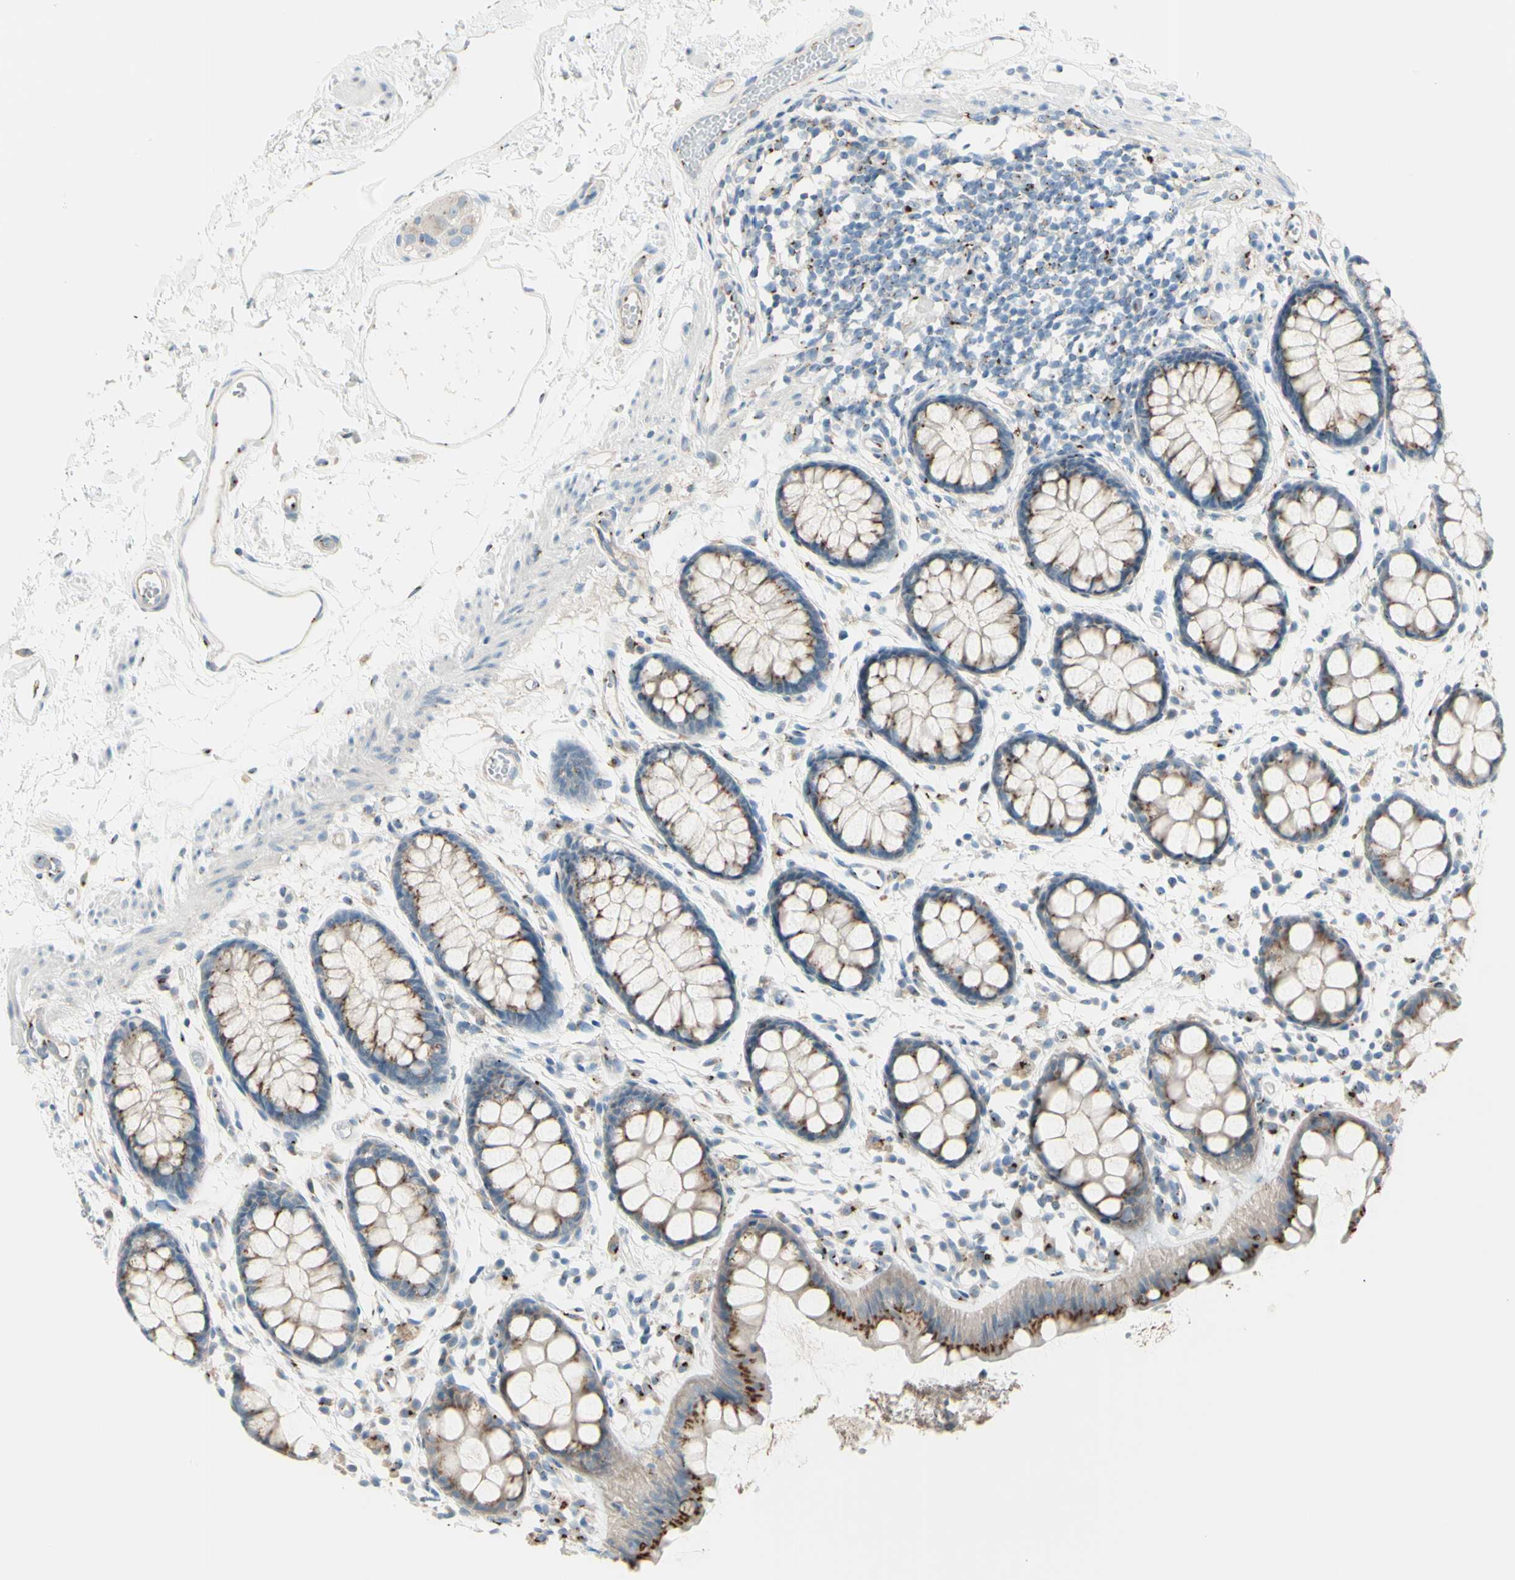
{"staining": {"intensity": "strong", "quantity": ">75%", "location": "cytoplasmic/membranous"}, "tissue": "rectum", "cell_type": "Glandular cells", "image_type": "normal", "snomed": [{"axis": "morphology", "description": "Normal tissue, NOS"}, {"axis": "topography", "description": "Rectum"}], "caption": "Immunohistochemistry staining of benign rectum, which shows high levels of strong cytoplasmic/membranous positivity in approximately >75% of glandular cells indicating strong cytoplasmic/membranous protein staining. The staining was performed using DAB (3,3'-diaminobenzidine) (brown) for protein detection and nuclei were counterstained in hematoxylin (blue).", "gene": "B4GALT1", "patient": {"sex": "female", "age": 66}}